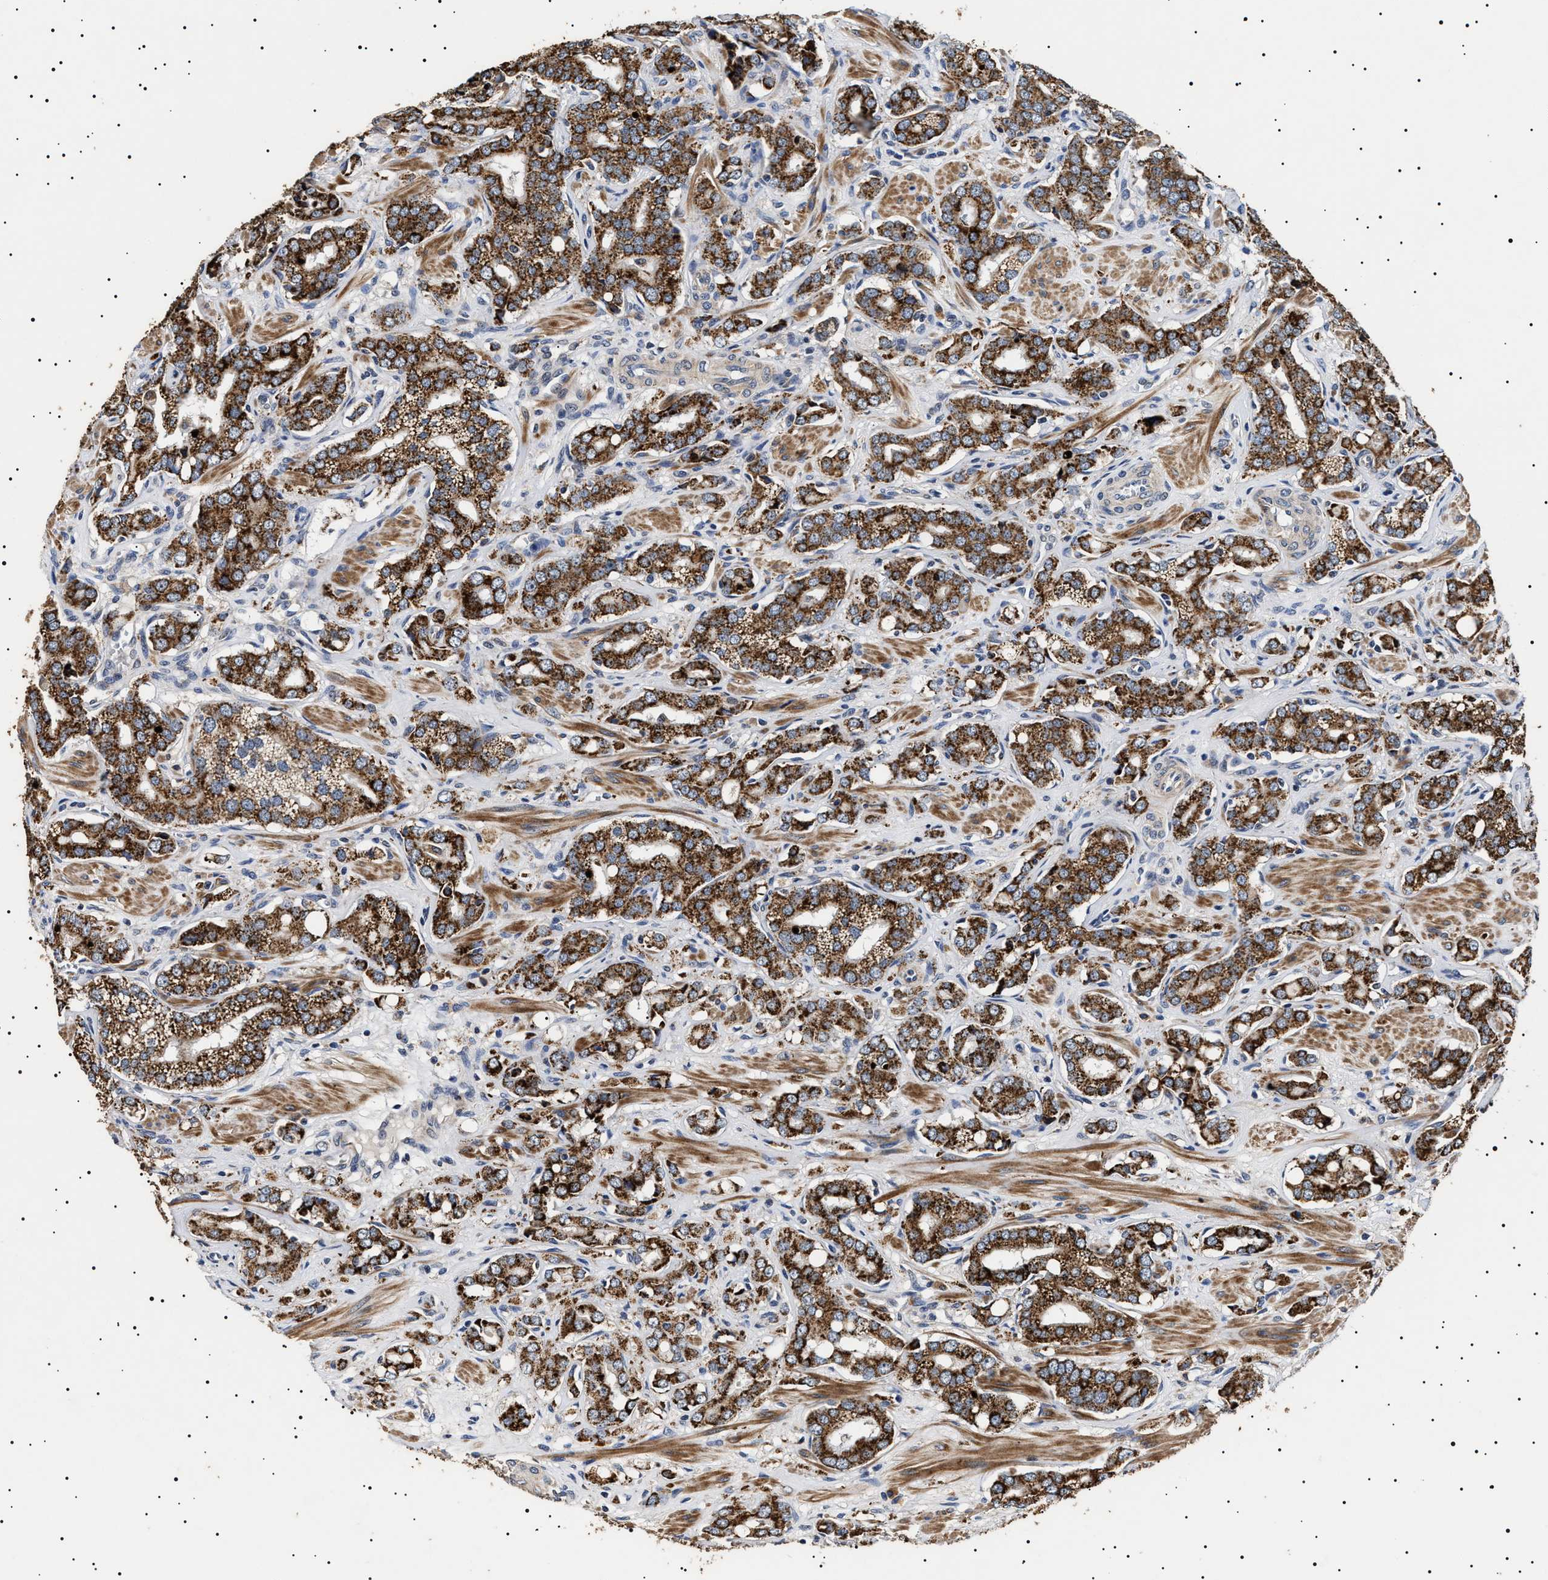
{"staining": {"intensity": "strong", "quantity": ">75%", "location": "cytoplasmic/membranous"}, "tissue": "prostate cancer", "cell_type": "Tumor cells", "image_type": "cancer", "snomed": [{"axis": "morphology", "description": "Adenocarcinoma, High grade"}, {"axis": "topography", "description": "Prostate"}], "caption": "Immunohistochemistry micrograph of neoplastic tissue: prostate adenocarcinoma (high-grade) stained using immunohistochemistry displays high levels of strong protein expression localized specifically in the cytoplasmic/membranous of tumor cells, appearing as a cytoplasmic/membranous brown color.", "gene": "RAB34", "patient": {"sex": "male", "age": 52}}